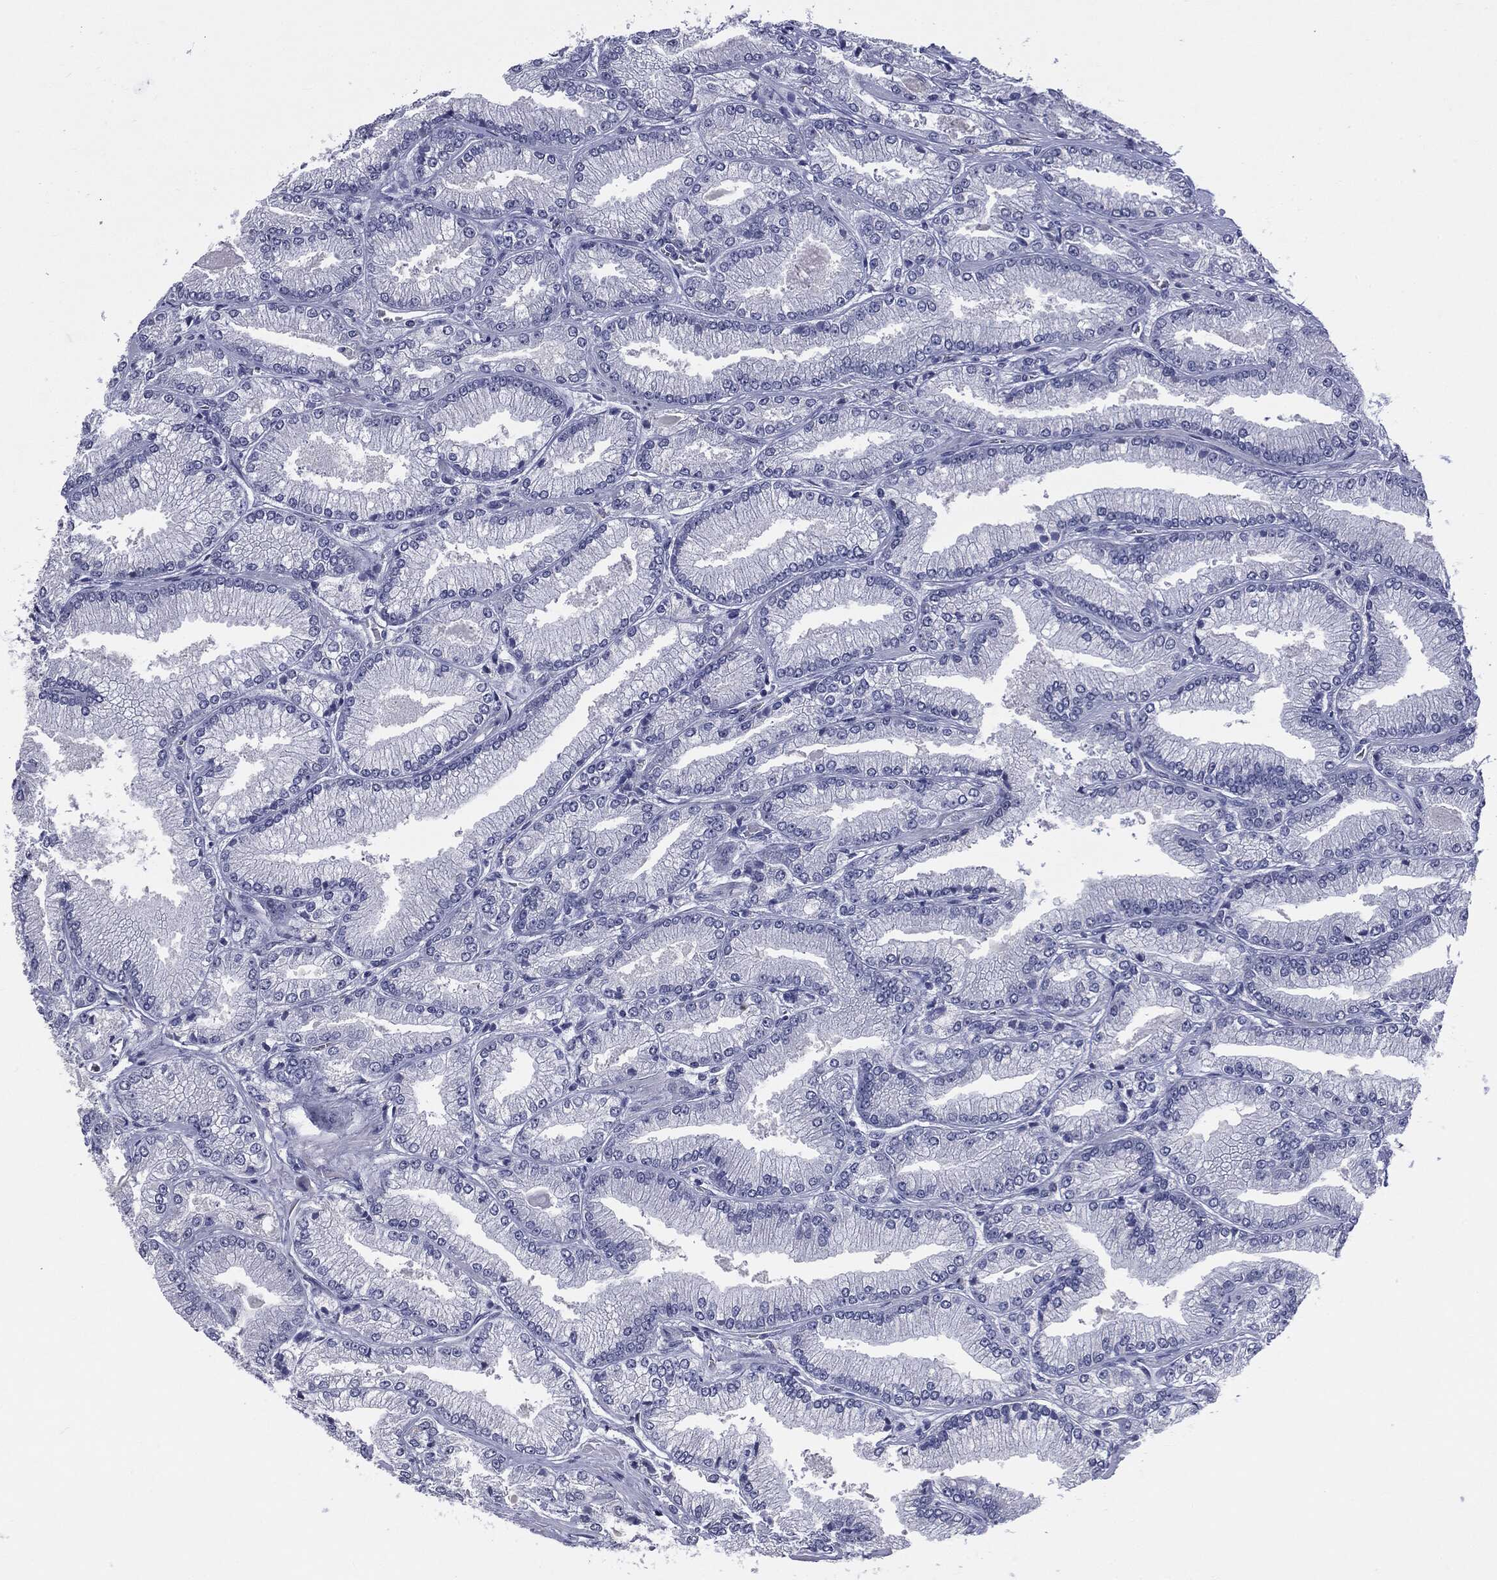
{"staining": {"intensity": "negative", "quantity": "none", "location": "none"}, "tissue": "prostate cancer", "cell_type": "Tumor cells", "image_type": "cancer", "snomed": [{"axis": "morphology", "description": "Adenocarcinoma, Low grade"}, {"axis": "topography", "description": "Prostate"}], "caption": "Immunohistochemistry (IHC) photomicrograph of human prostate cancer stained for a protein (brown), which shows no staining in tumor cells. The staining is performed using DAB brown chromogen with nuclei counter-stained in using hematoxylin.", "gene": "TSHB", "patient": {"sex": "male", "age": 67}}